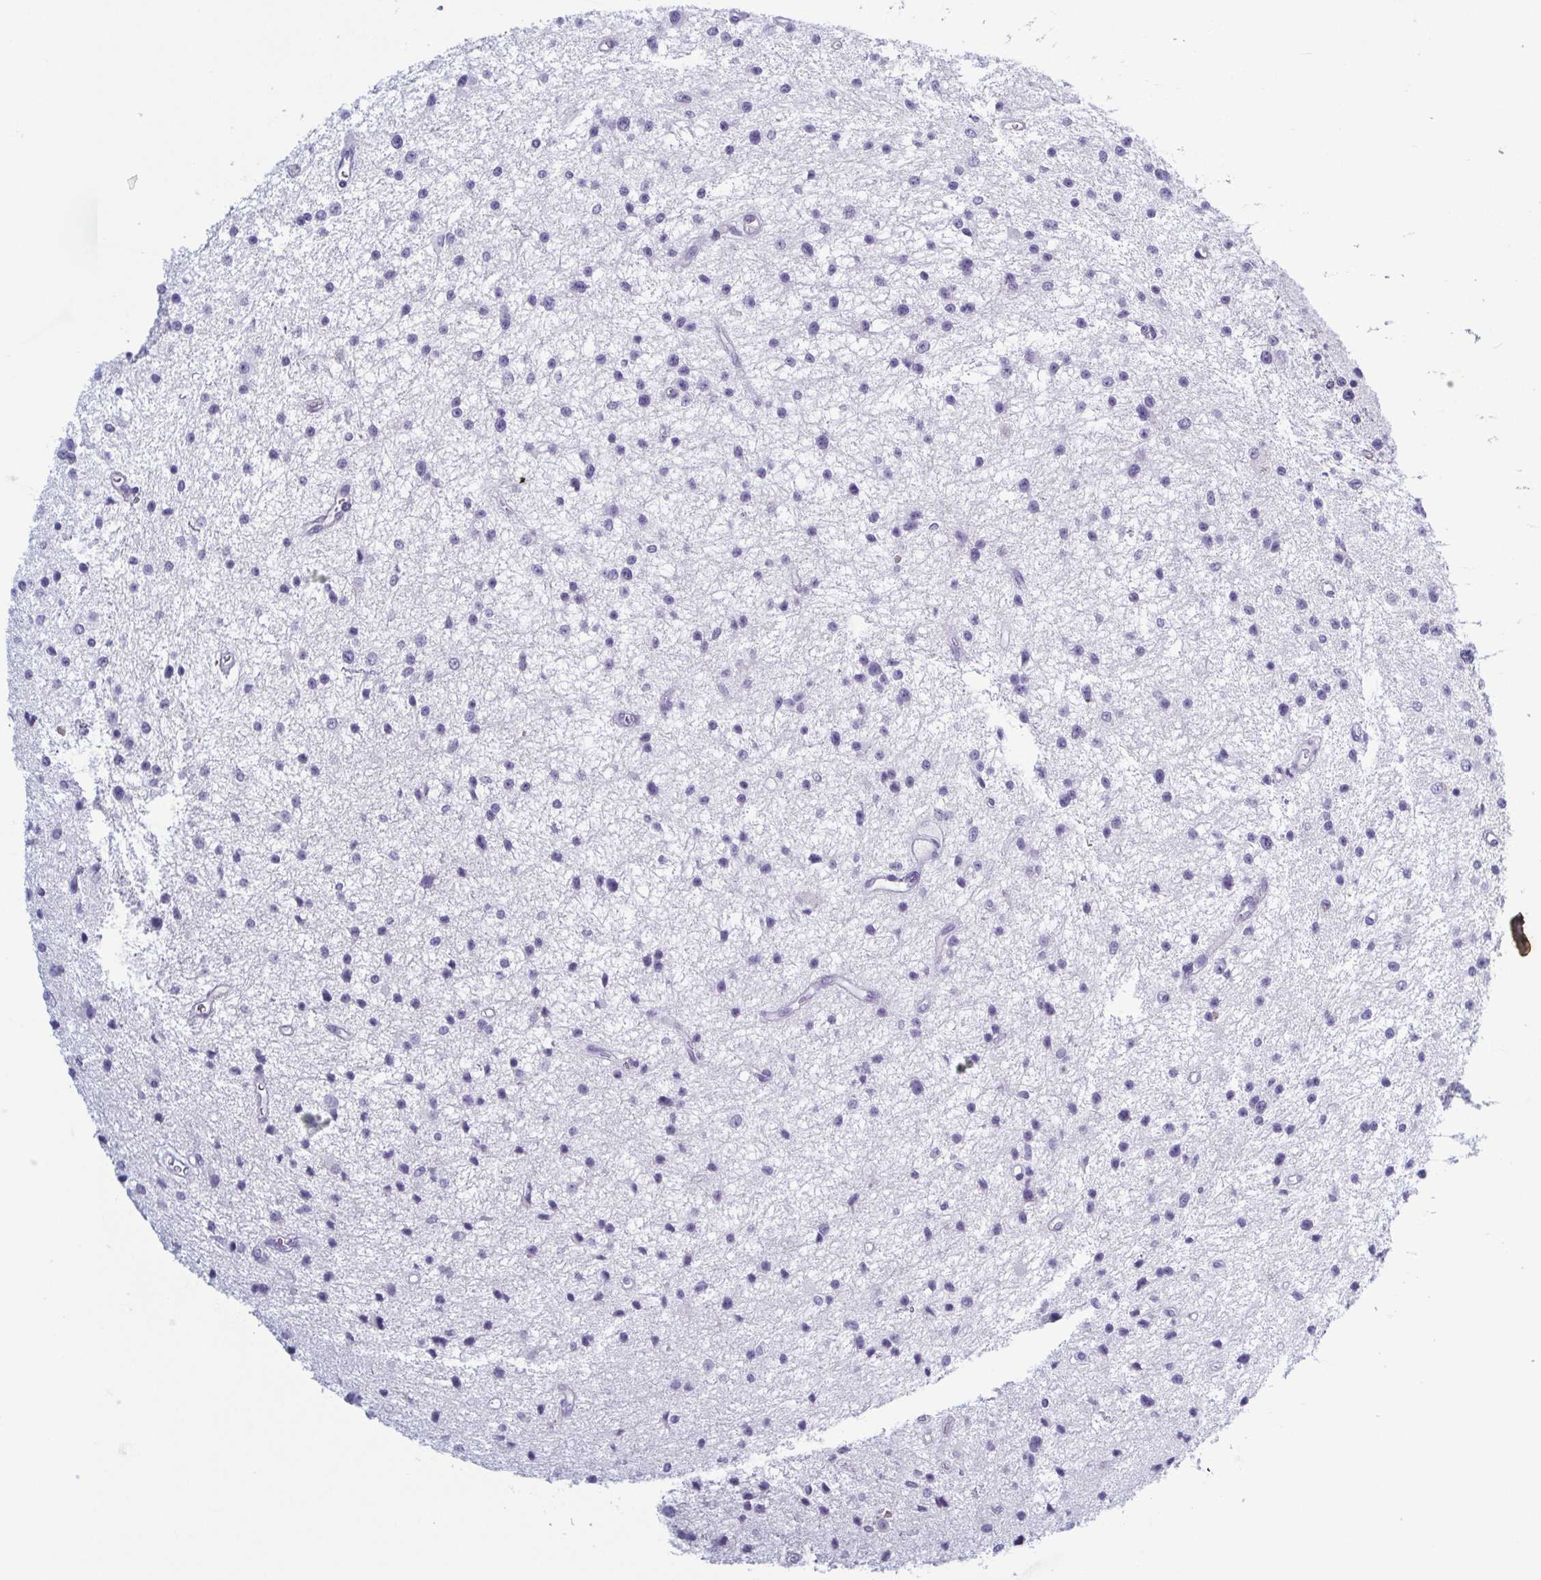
{"staining": {"intensity": "negative", "quantity": "none", "location": "none"}, "tissue": "glioma", "cell_type": "Tumor cells", "image_type": "cancer", "snomed": [{"axis": "morphology", "description": "Glioma, malignant, Low grade"}, {"axis": "topography", "description": "Brain"}], "caption": "Glioma stained for a protein using immunohistochemistry exhibits no expression tumor cells.", "gene": "KRT10", "patient": {"sex": "male", "age": 43}}